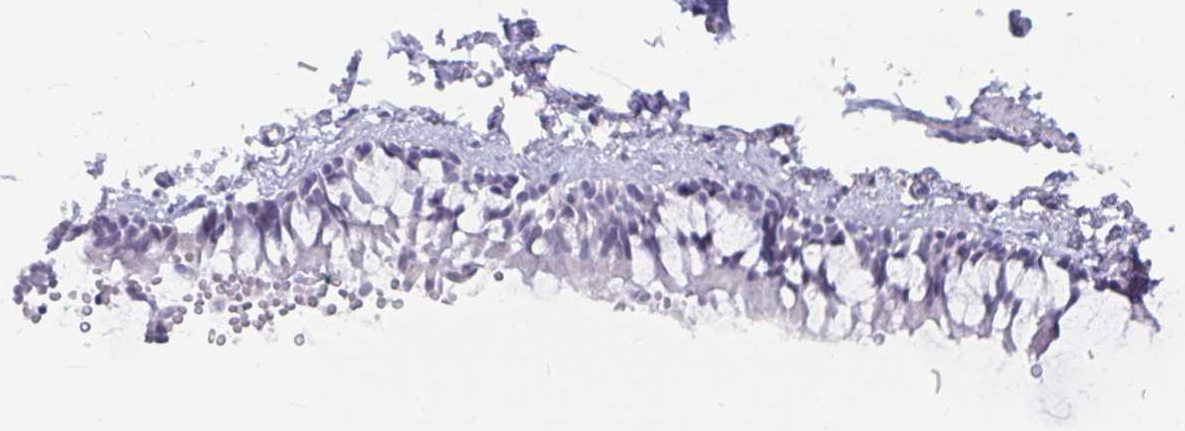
{"staining": {"intensity": "negative", "quantity": "none", "location": "none"}, "tissue": "bronchus", "cell_type": "Respiratory epithelial cells", "image_type": "normal", "snomed": [{"axis": "morphology", "description": "Normal tissue, NOS"}, {"axis": "topography", "description": "Bronchus"}], "caption": "Human bronchus stained for a protein using immunohistochemistry (IHC) shows no expression in respiratory epithelial cells.", "gene": "OLIG2", "patient": {"sex": "female", "age": 59}}